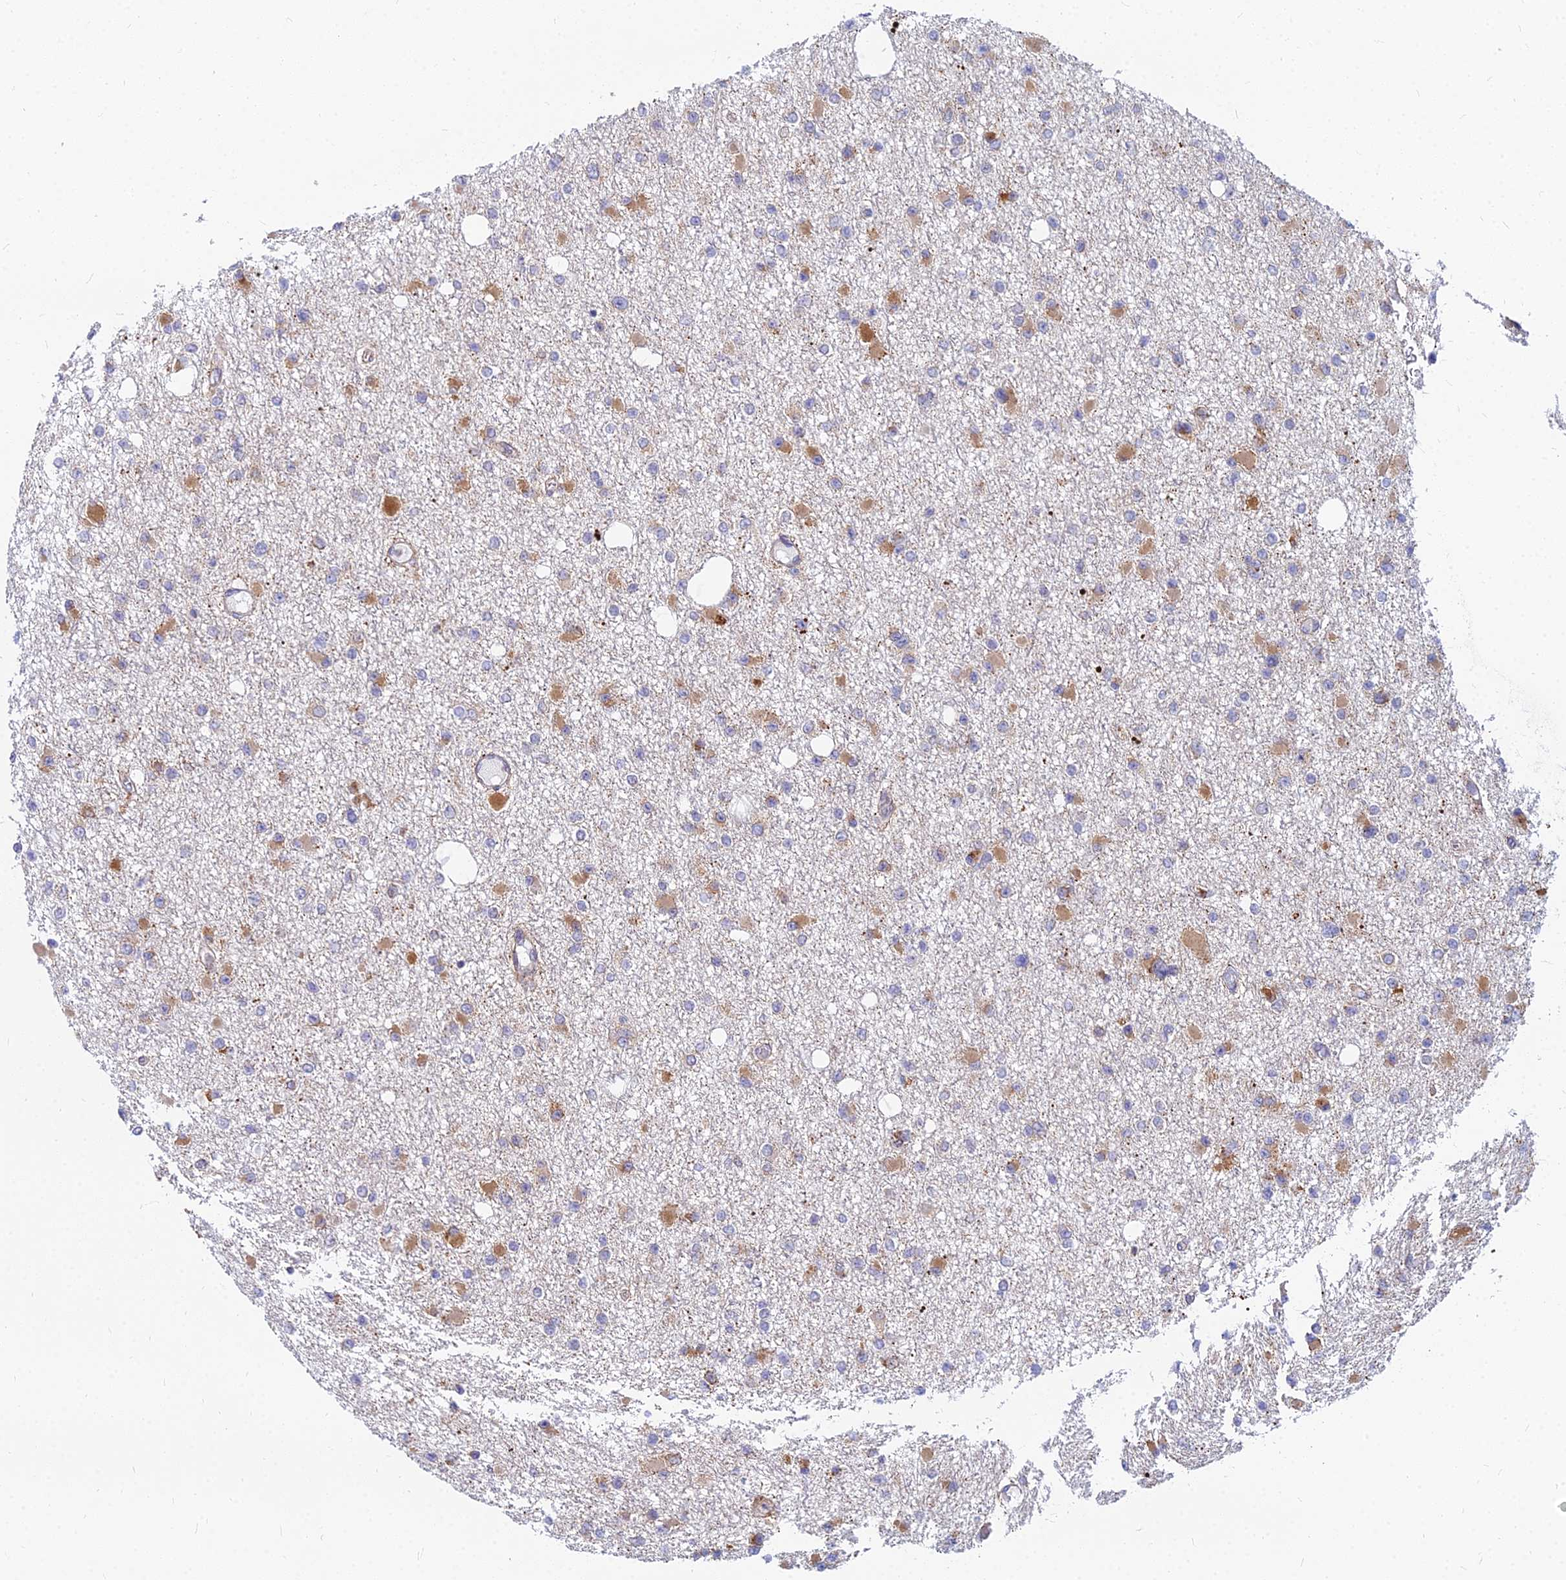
{"staining": {"intensity": "moderate", "quantity": "<25%", "location": "cytoplasmic/membranous"}, "tissue": "glioma", "cell_type": "Tumor cells", "image_type": "cancer", "snomed": [{"axis": "morphology", "description": "Glioma, malignant, Low grade"}, {"axis": "topography", "description": "Brain"}], "caption": "Immunohistochemistry photomicrograph of neoplastic tissue: malignant glioma (low-grade) stained using immunohistochemistry (IHC) shows low levels of moderate protein expression localized specifically in the cytoplasmic/membranous of tumor cells, appearing as a cytoplasmic/membranous brown color.", "gene": "CCT6B", "patient": {"sex": "female", "age": 22}}